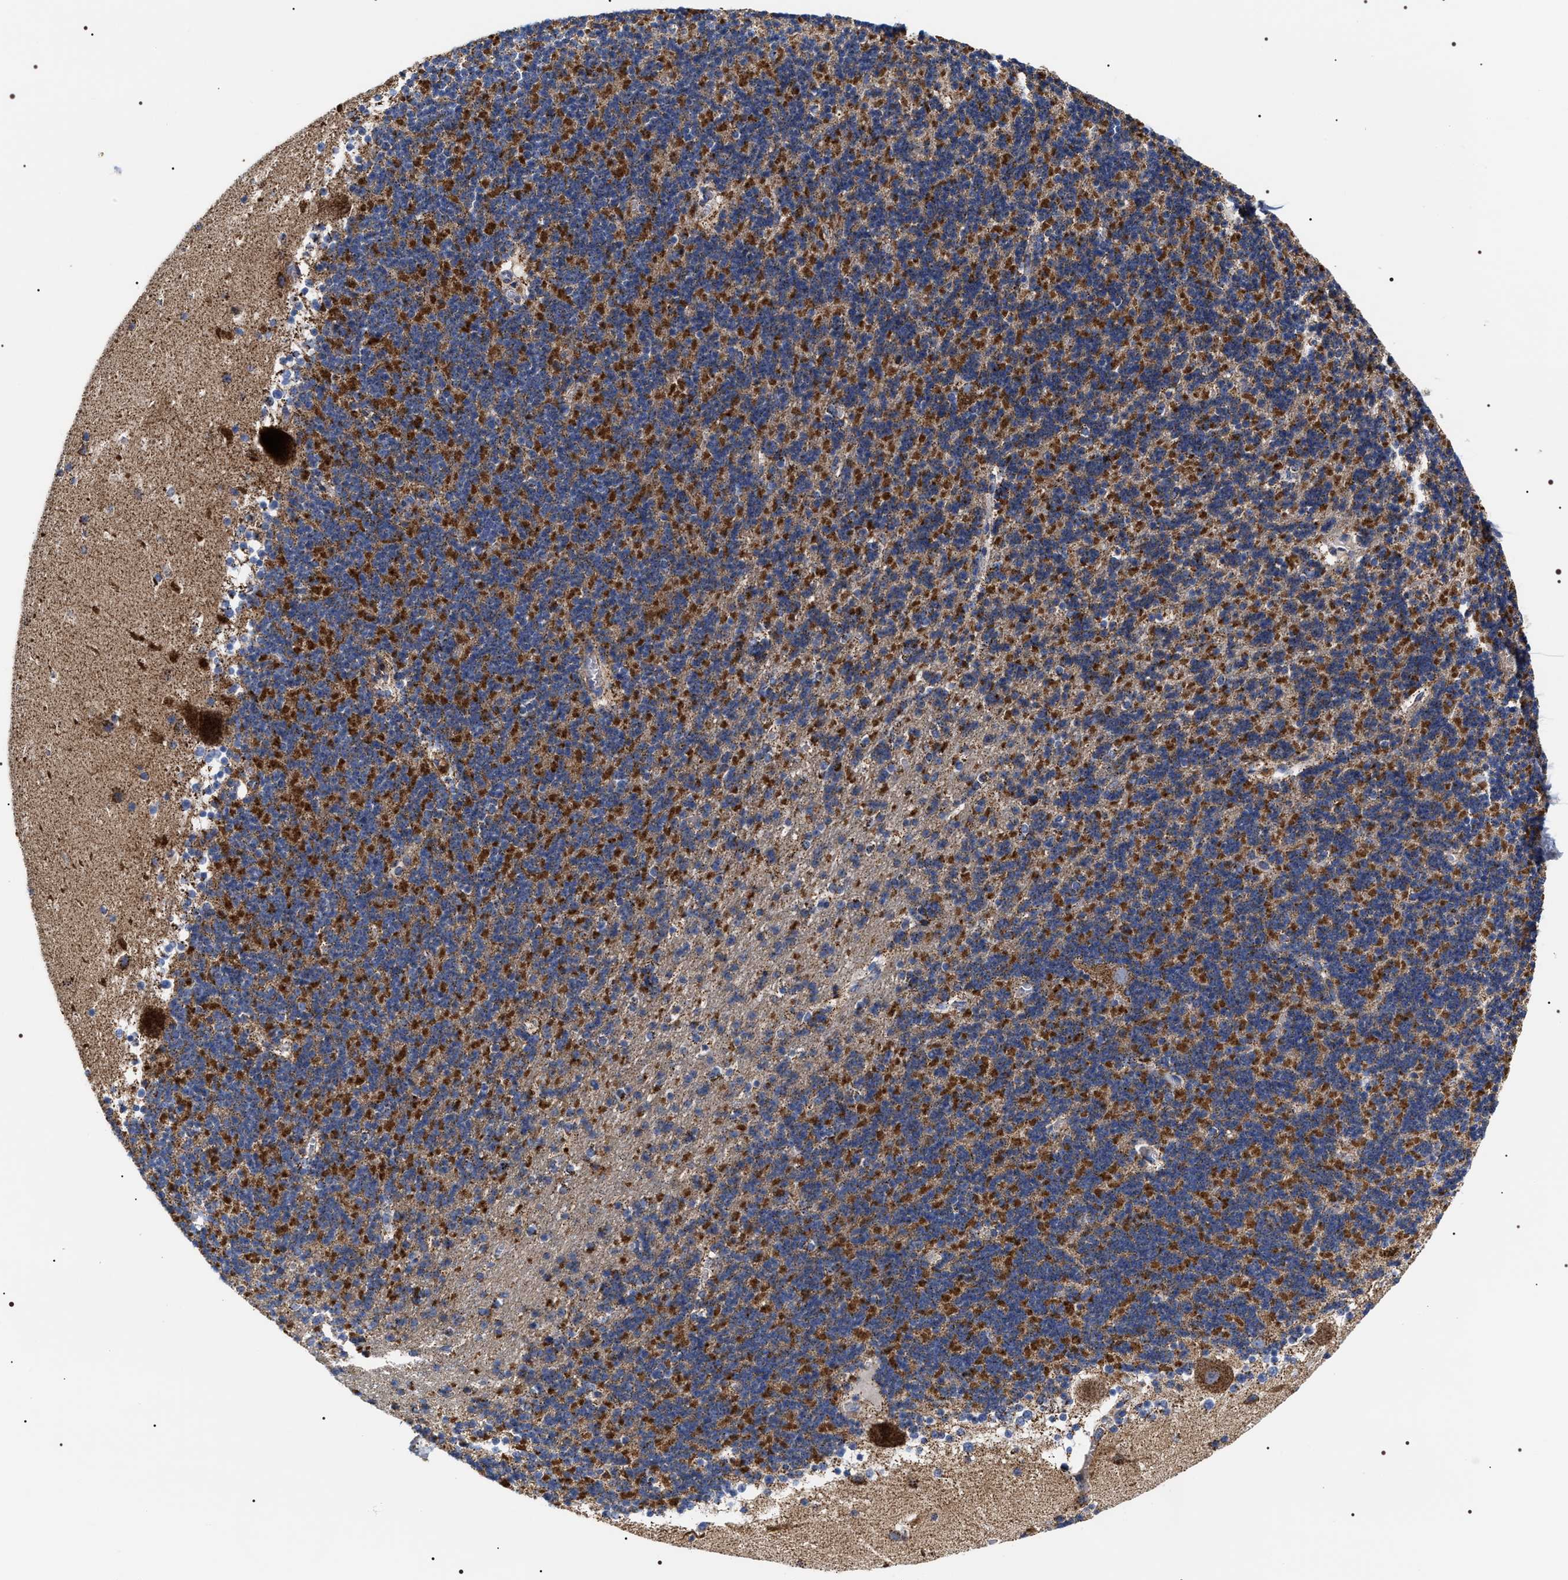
{"staining": {"intensity": "strong", "quantity": ">75%", "location": "cytoplasmic/membranous"}, "tissue": "cerebellum", "cell_type": "Cells in granular layer", "image_type": "normal", "snomed": [{"axis": "morphology", "description": "Normal tissue, NOS"}, {"axis": "topography", "description": "Cerebellum"}], "caption": "Immunohistochemical staining of unremarkable cerebellum exhibits high levels of strong cytoplasmic/membranous positivity in about >75% of cells in granular layer.", "gene": "COG5", "patient": {"sex": "male", "age": 45}}